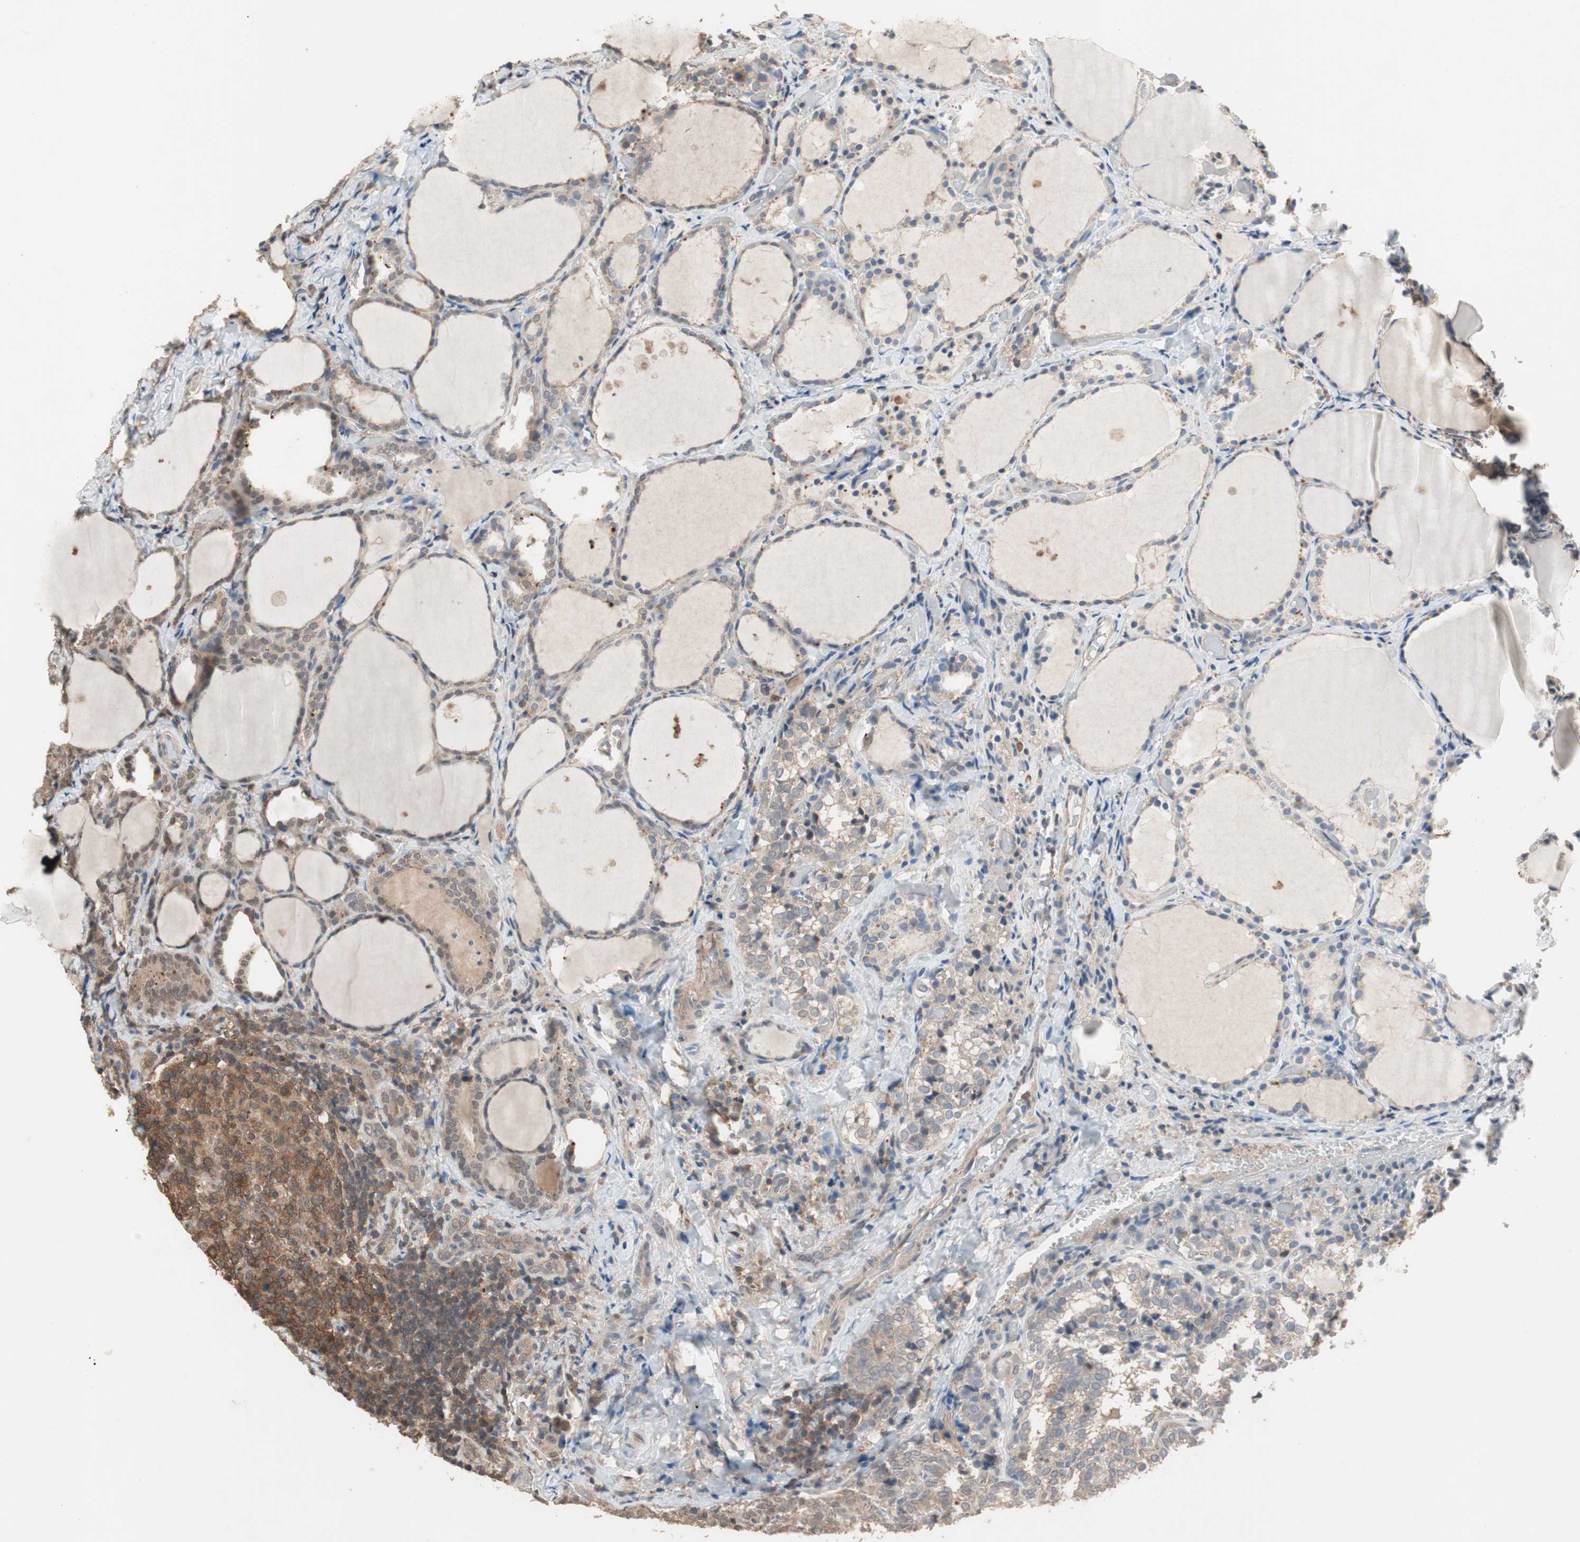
{"staining": {"intensity": "moderate", "quantity": ">75%", "location": "cytoplasmic/membranous"}, "tissue": "thyroid cancer", "cell_type": "Tumor cells", "image_type": "cancer", "snomed": [{"axis": "morphology", "description": "Normal tissue, NOS"}, {"axis": "morphology", "description": "Papillary adenocarcinoma, NOS"}, {"axis": "topography", "description": "Thyroid gland"}], "caption": "This is a micrograph of immunohistochemistry (IHC) staining of thyroid cancer, which shows moderate positivity in the cytoplasmic/membranous of tumor cells.", "gene": "GART", "patient": {"sex": "female", "age": 30}}